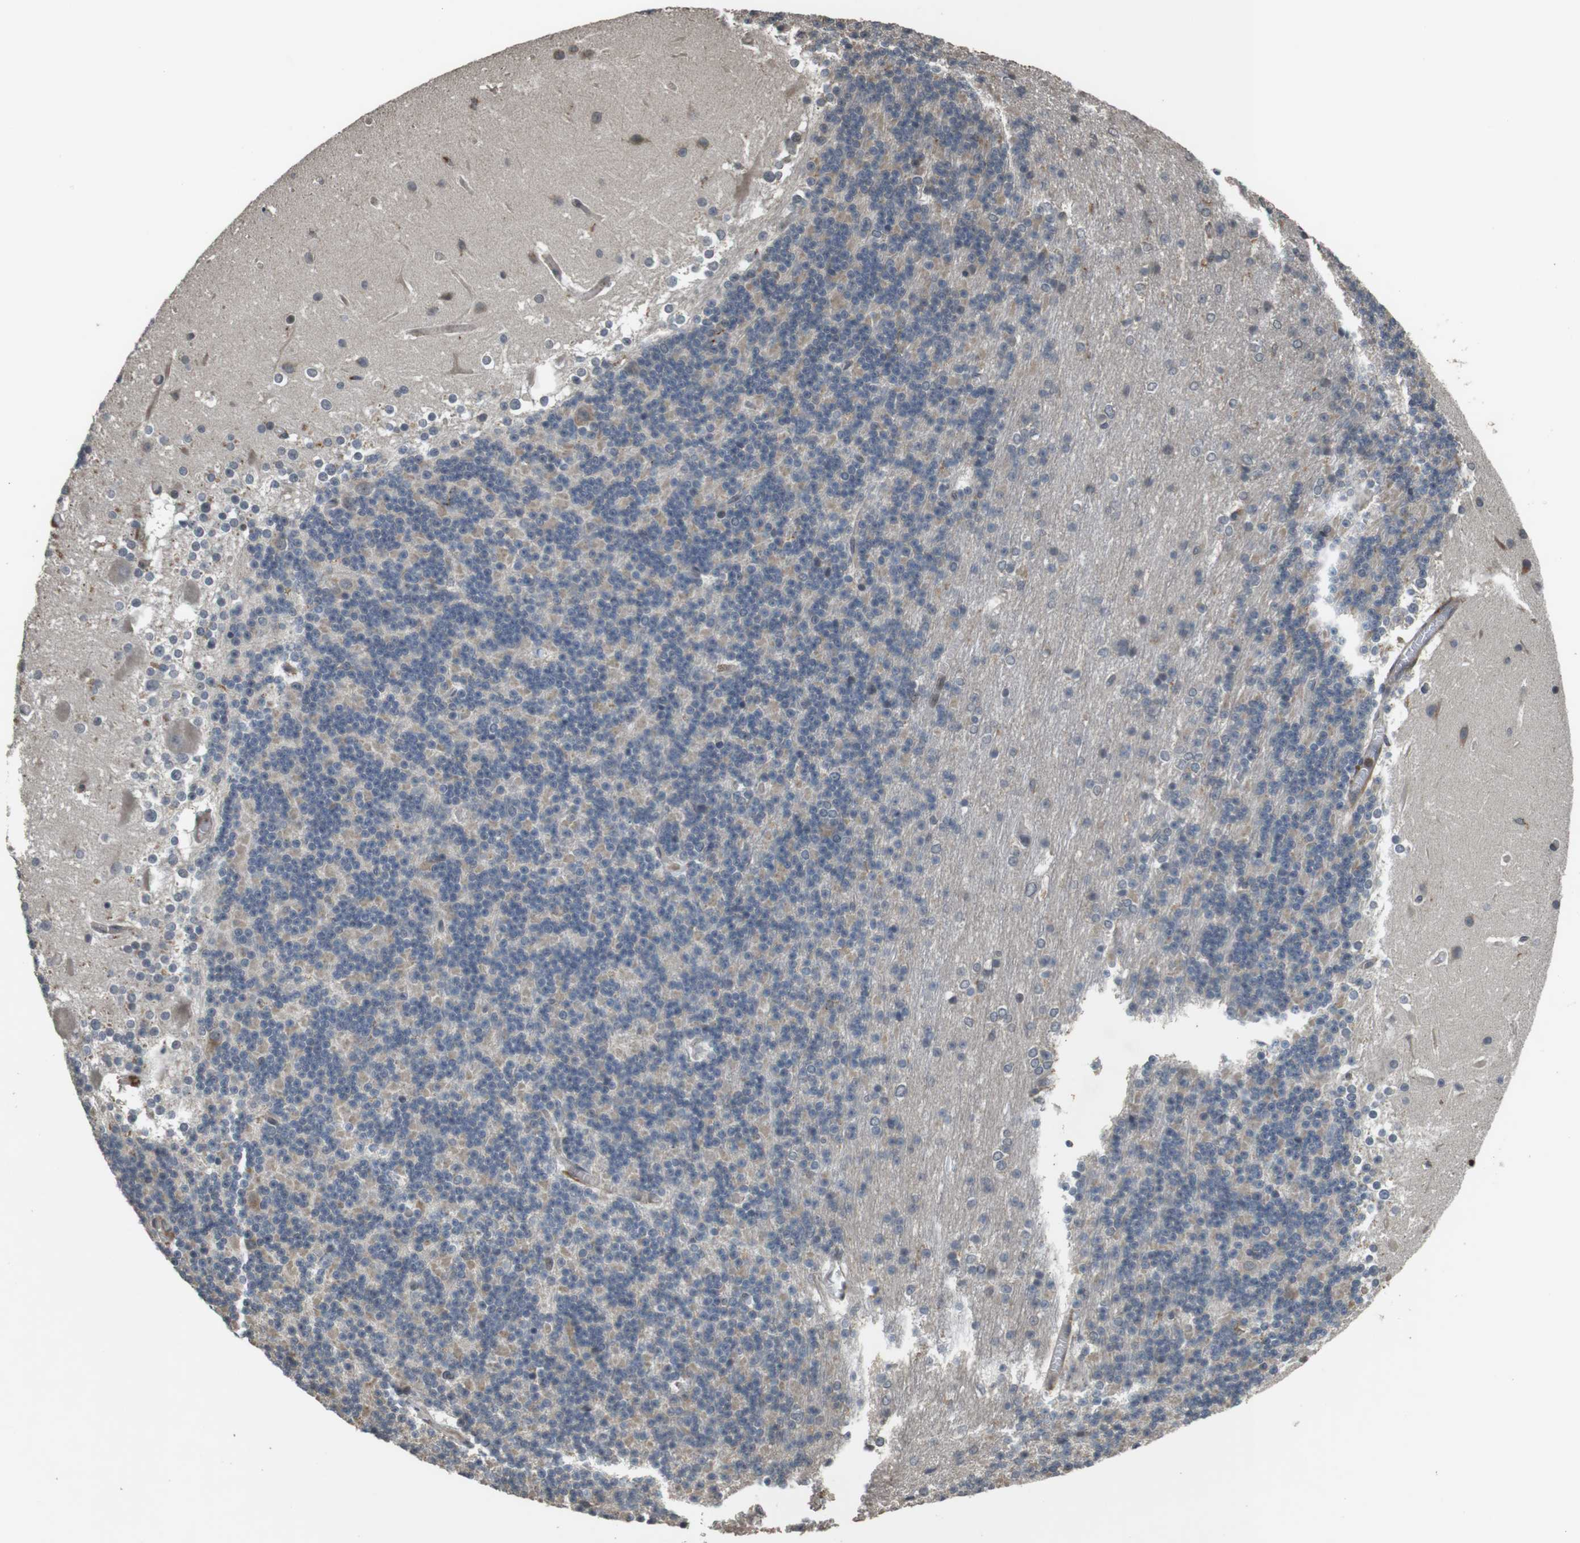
{"staining": {"intensity": "weak", "quantity": ">75%", "location": "cytoplasmic/membranous"}, "tissue": "cerebellum", "cell_type": "Cells in granular layer", "image_type": "normal", "snomed": [{"axis": "morphology", "description": "Normal tissue, NOS"}, {"axis": "topography", "description": "Cerebellum"}], "caption": "IHC micrograph of normal human cerebellum stained for a protein (brown), which demonstrates low levels of weak cytoplasmic/membranous staining in approximately >75% of cells in granular layer.", "gene": "FZD10", "patient": {"sex": "female", "age": 19}}